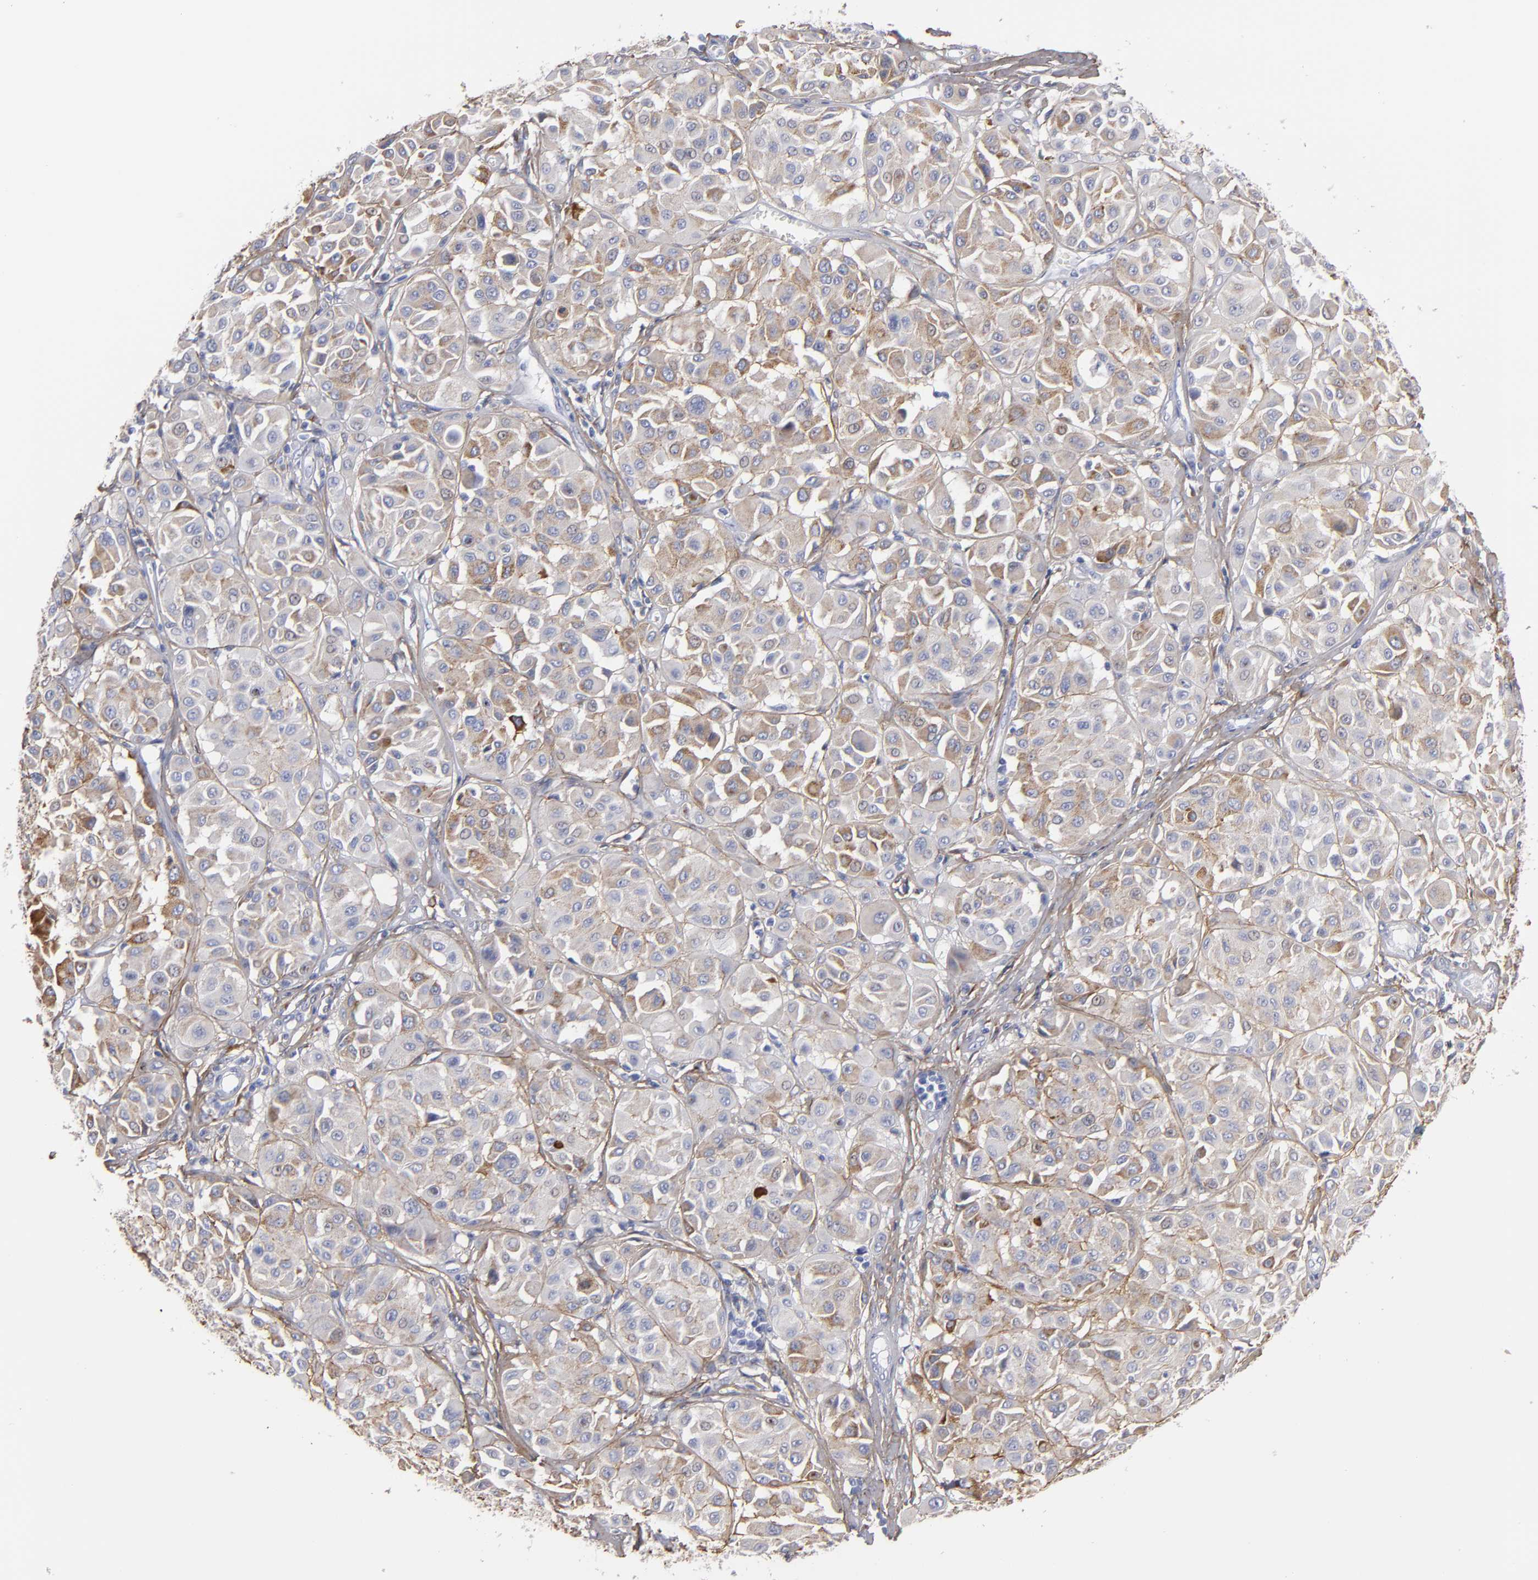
{"staining": {"intensity": "weak", "quantity": "<25%", "location": "cytoplasmic/membranous"}, "tissue": "melanoma", "cell_type": "Tumor cells", "image_type": "cancer", "snomed": [{"axis": "morphology", "description": "Malignant melanoma, Metastatic site"}, {"axis": "topography", "description": "Soft tissue"}], "caption": "This photomicrograph is of malignant melanoma (metastatic site) stained with immunohistochemistry to label a protein in brown with the nuclei are counter-stained blue. There is no staining in tumor cells.", "gene": "EMILIN1", "patient": {"sex": "male", "age": 41}}